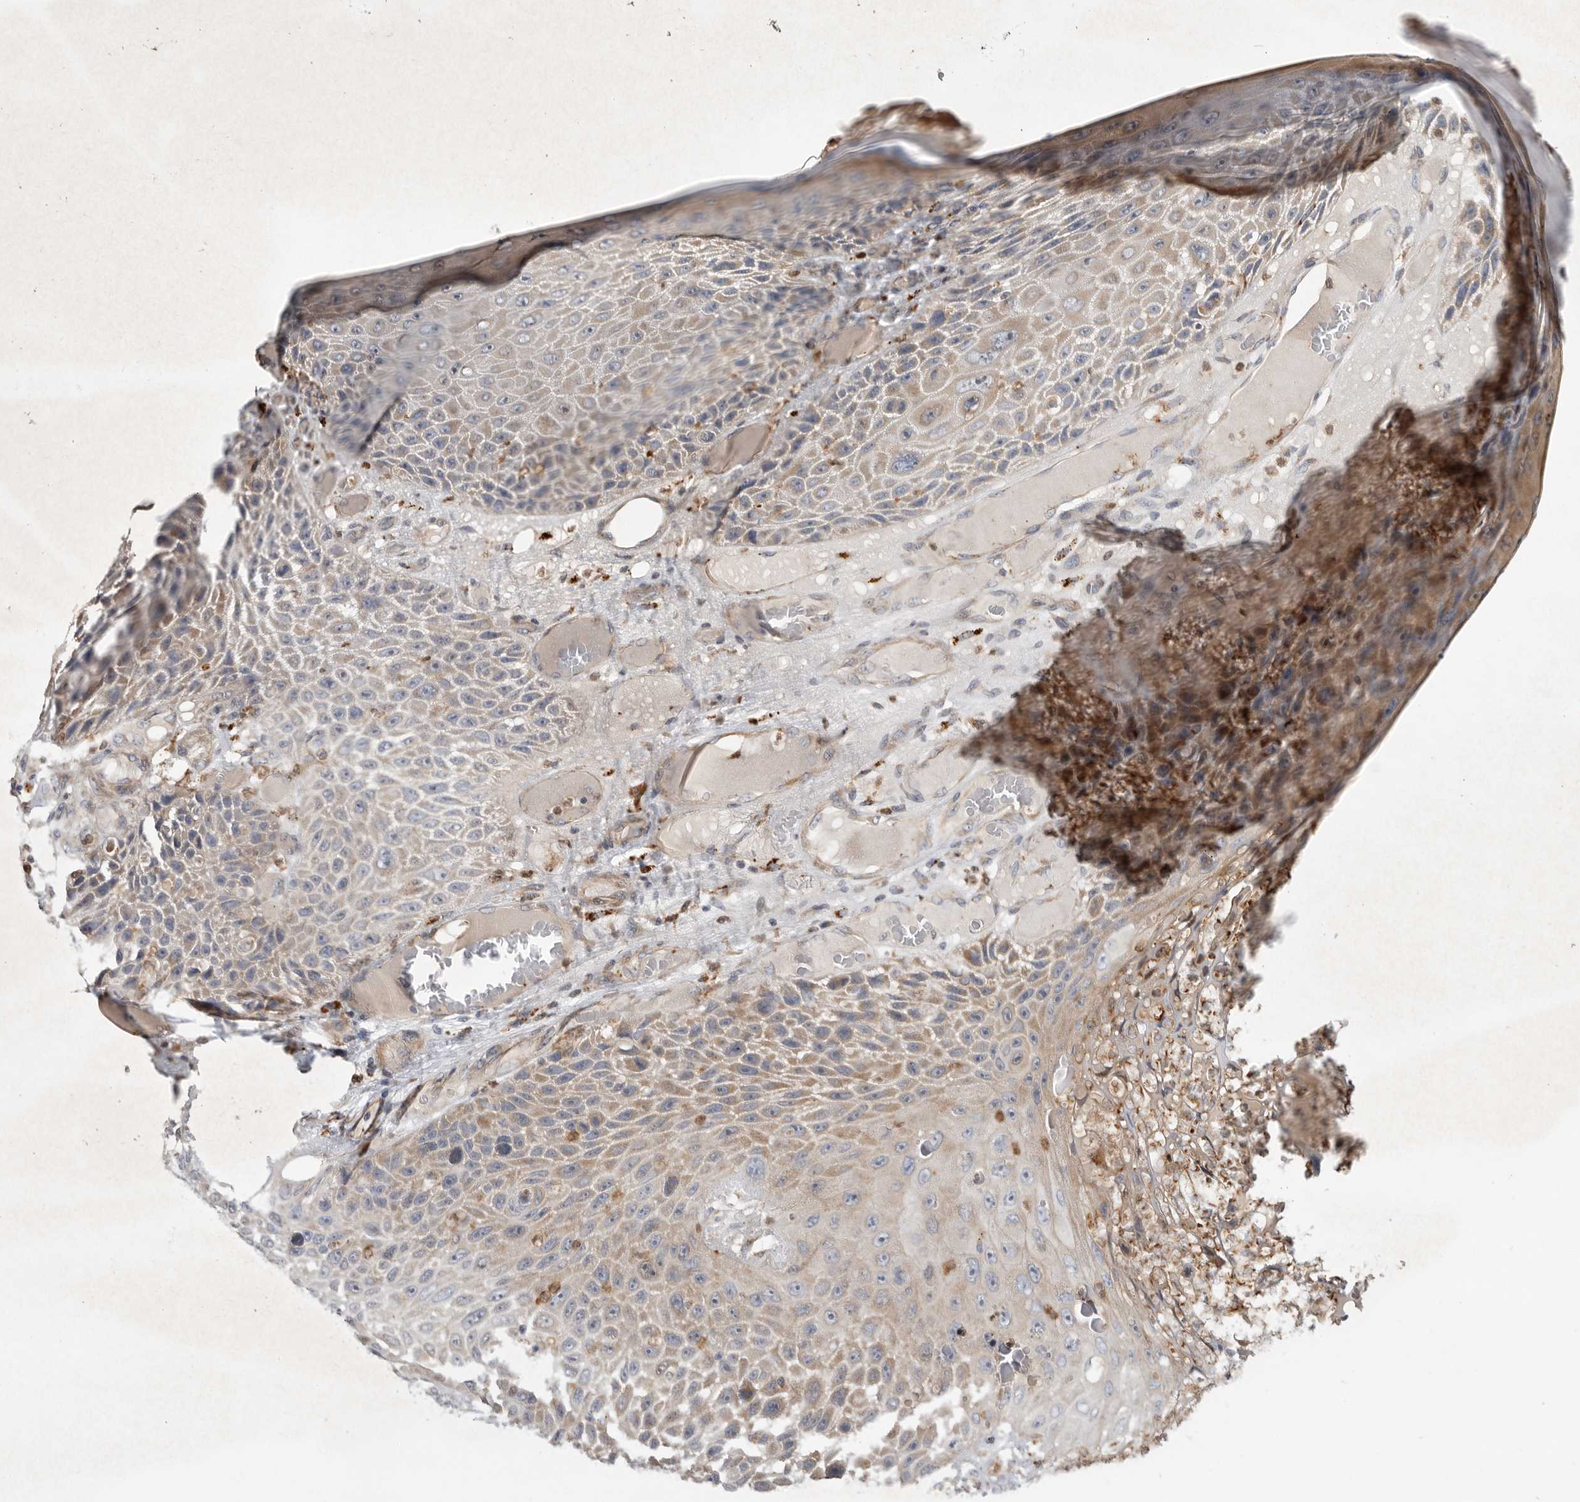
{"staining": {"intensity": "weak", "quantity": "<25%", "location": "cytoplasmic/membranous"}, "tissue": "skin cancer", "cell_type": "Tumor cells", "image_type": "cancer", "snomed": [{"axis": "morphology", "description": "Squamous cell carcinoma, NOS"}, {"axis": "topography", "description": "Skin"}], "caption": "Squamous cell carcinoma (skin) was stained to show a protein in brown. There is no significant positivity in tumor cells. (Stains: DAB immunohistochemistry with hematoxylin counter stain, Microscopy: brightfield microscopy at high magnification).", "gene": "GNE", "patient": {"sex": "female", "age": 88}}